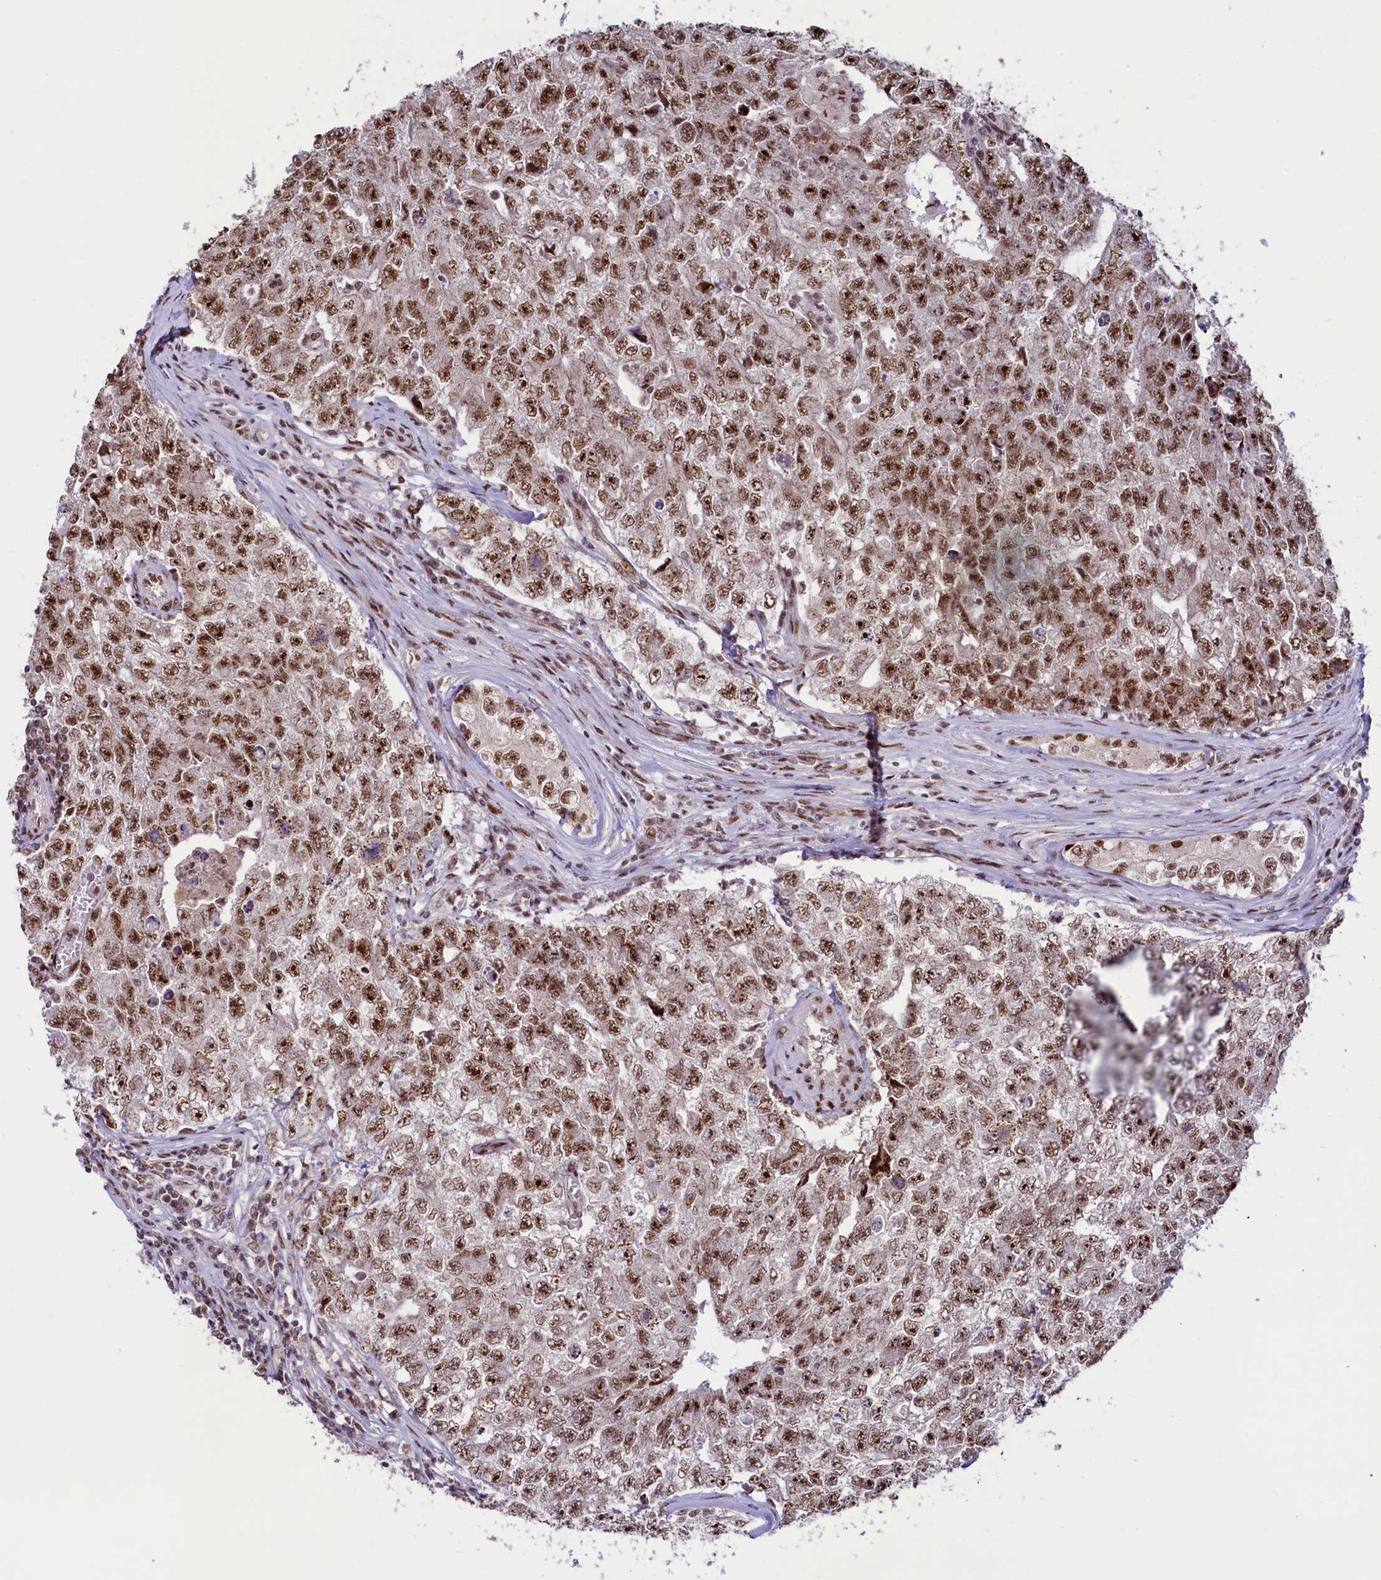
{"staining": {"intensity": "moderate", "quantity": ">75%", "location": "nuclear"}, "tissue": "testis cancer", "cell_type": "Tumor cells", "image_type": "cancer", "snomed": [{"axis": "morphology", "description": "Carcinoma, Embryonal, NOS"}, {"axis": "topography", "description": "Testis"}], "caption": "Immunohistochemical staining of human embryonal carcinoma (testis) demonstrates moderate nuclear protein positivity in approximately >75% of tumor cells.", "gene": "ANKS3", "patient": {"sex": "male", "age": 17}}